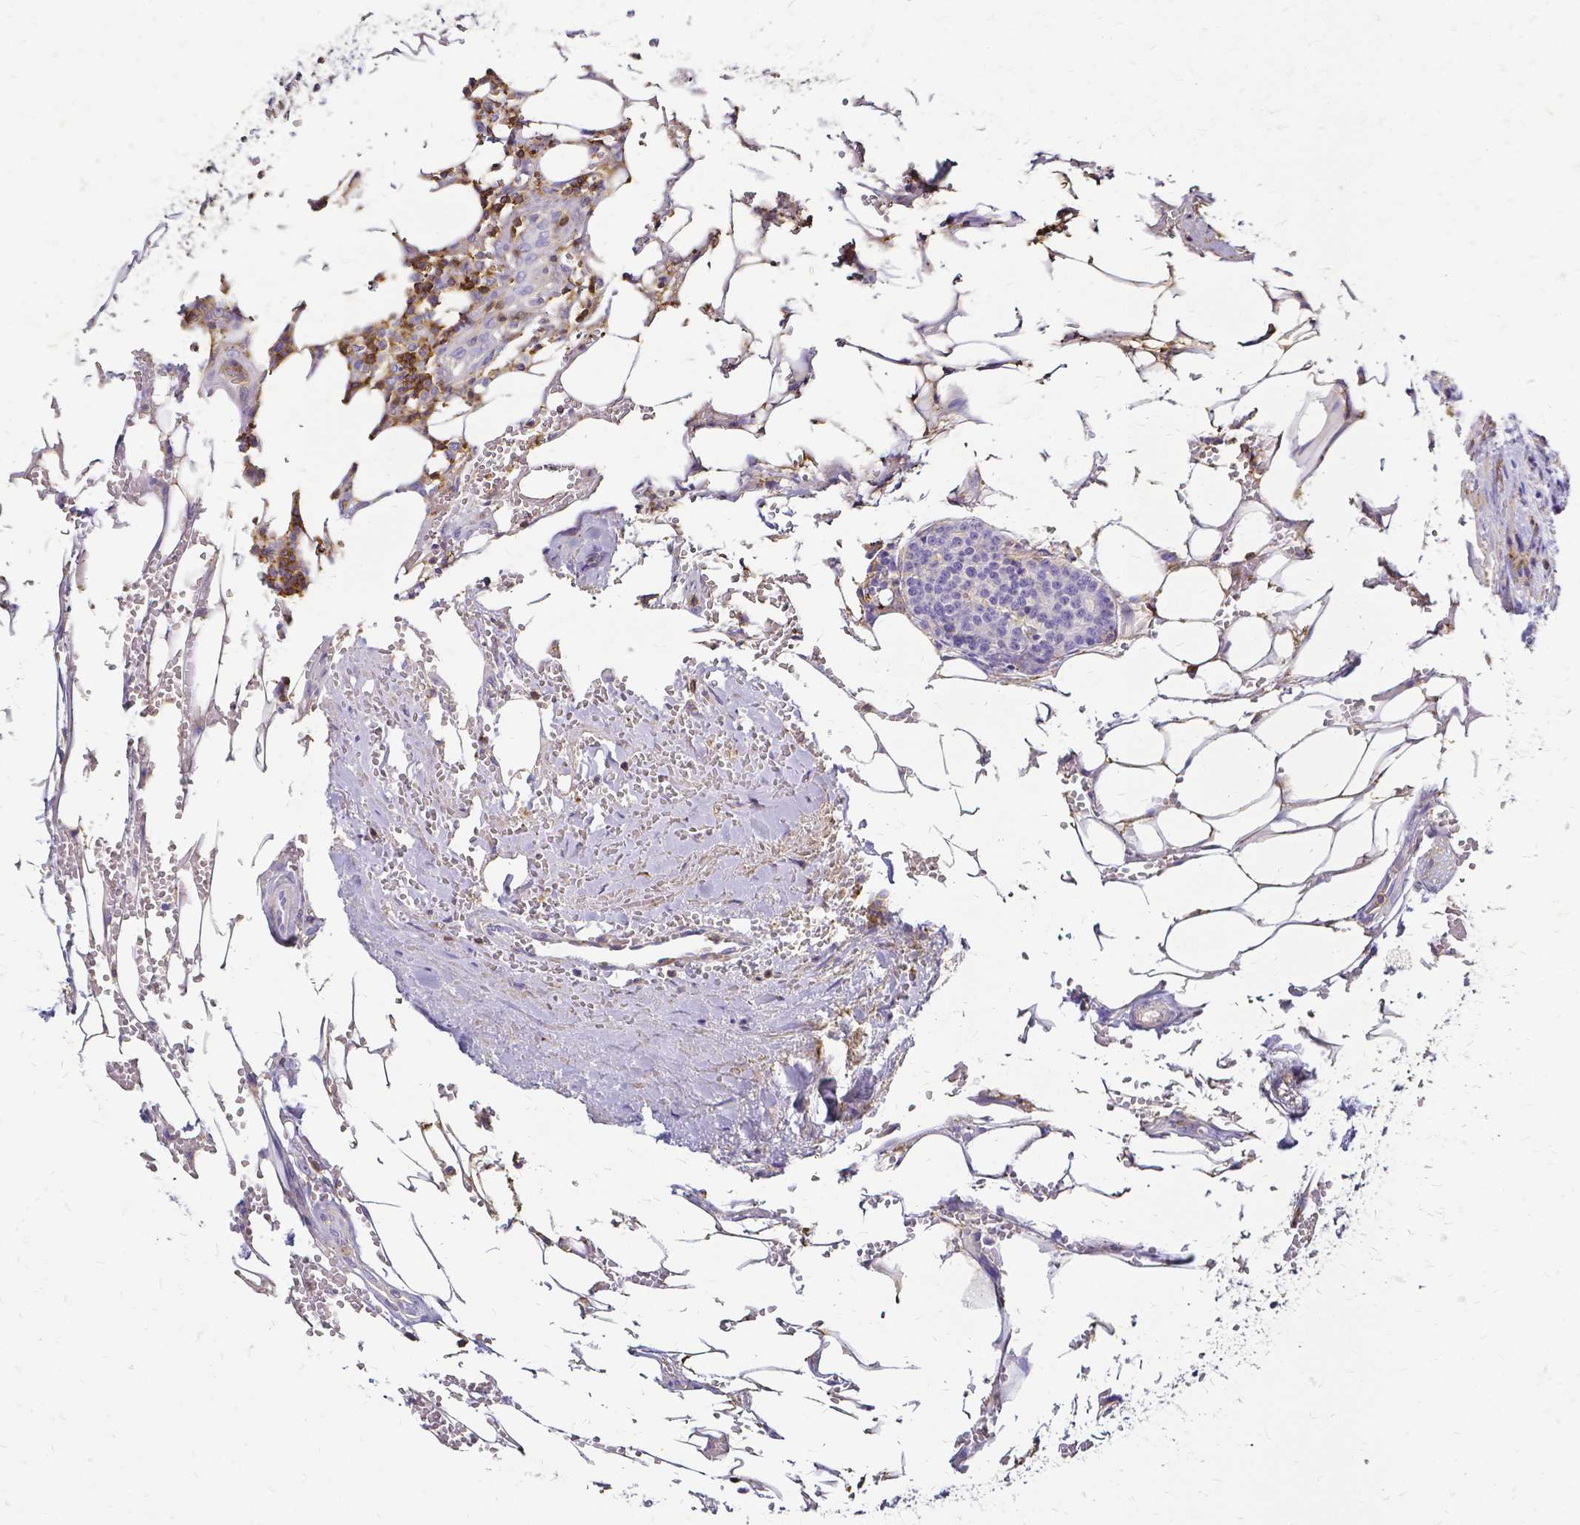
{"staining": {"intensity": "negative", "quantity": "none", "location": "none"}, "tissue": "carcinoid", "cell_type": "Tumor cells", "image_type": "cancer", "snomed": [{"axis": "morphology", "description": "Carcinoid, malignant, NOS"}, {"axis": "topography", "description": "Small intestine"}], "caption": "This is a histopathology image of immunohistochemistry staining of carcinoid, which shows no staining in tumor cells.", "gene": "HSPA12A", "patient": {"sex": "female", "age": 73}}